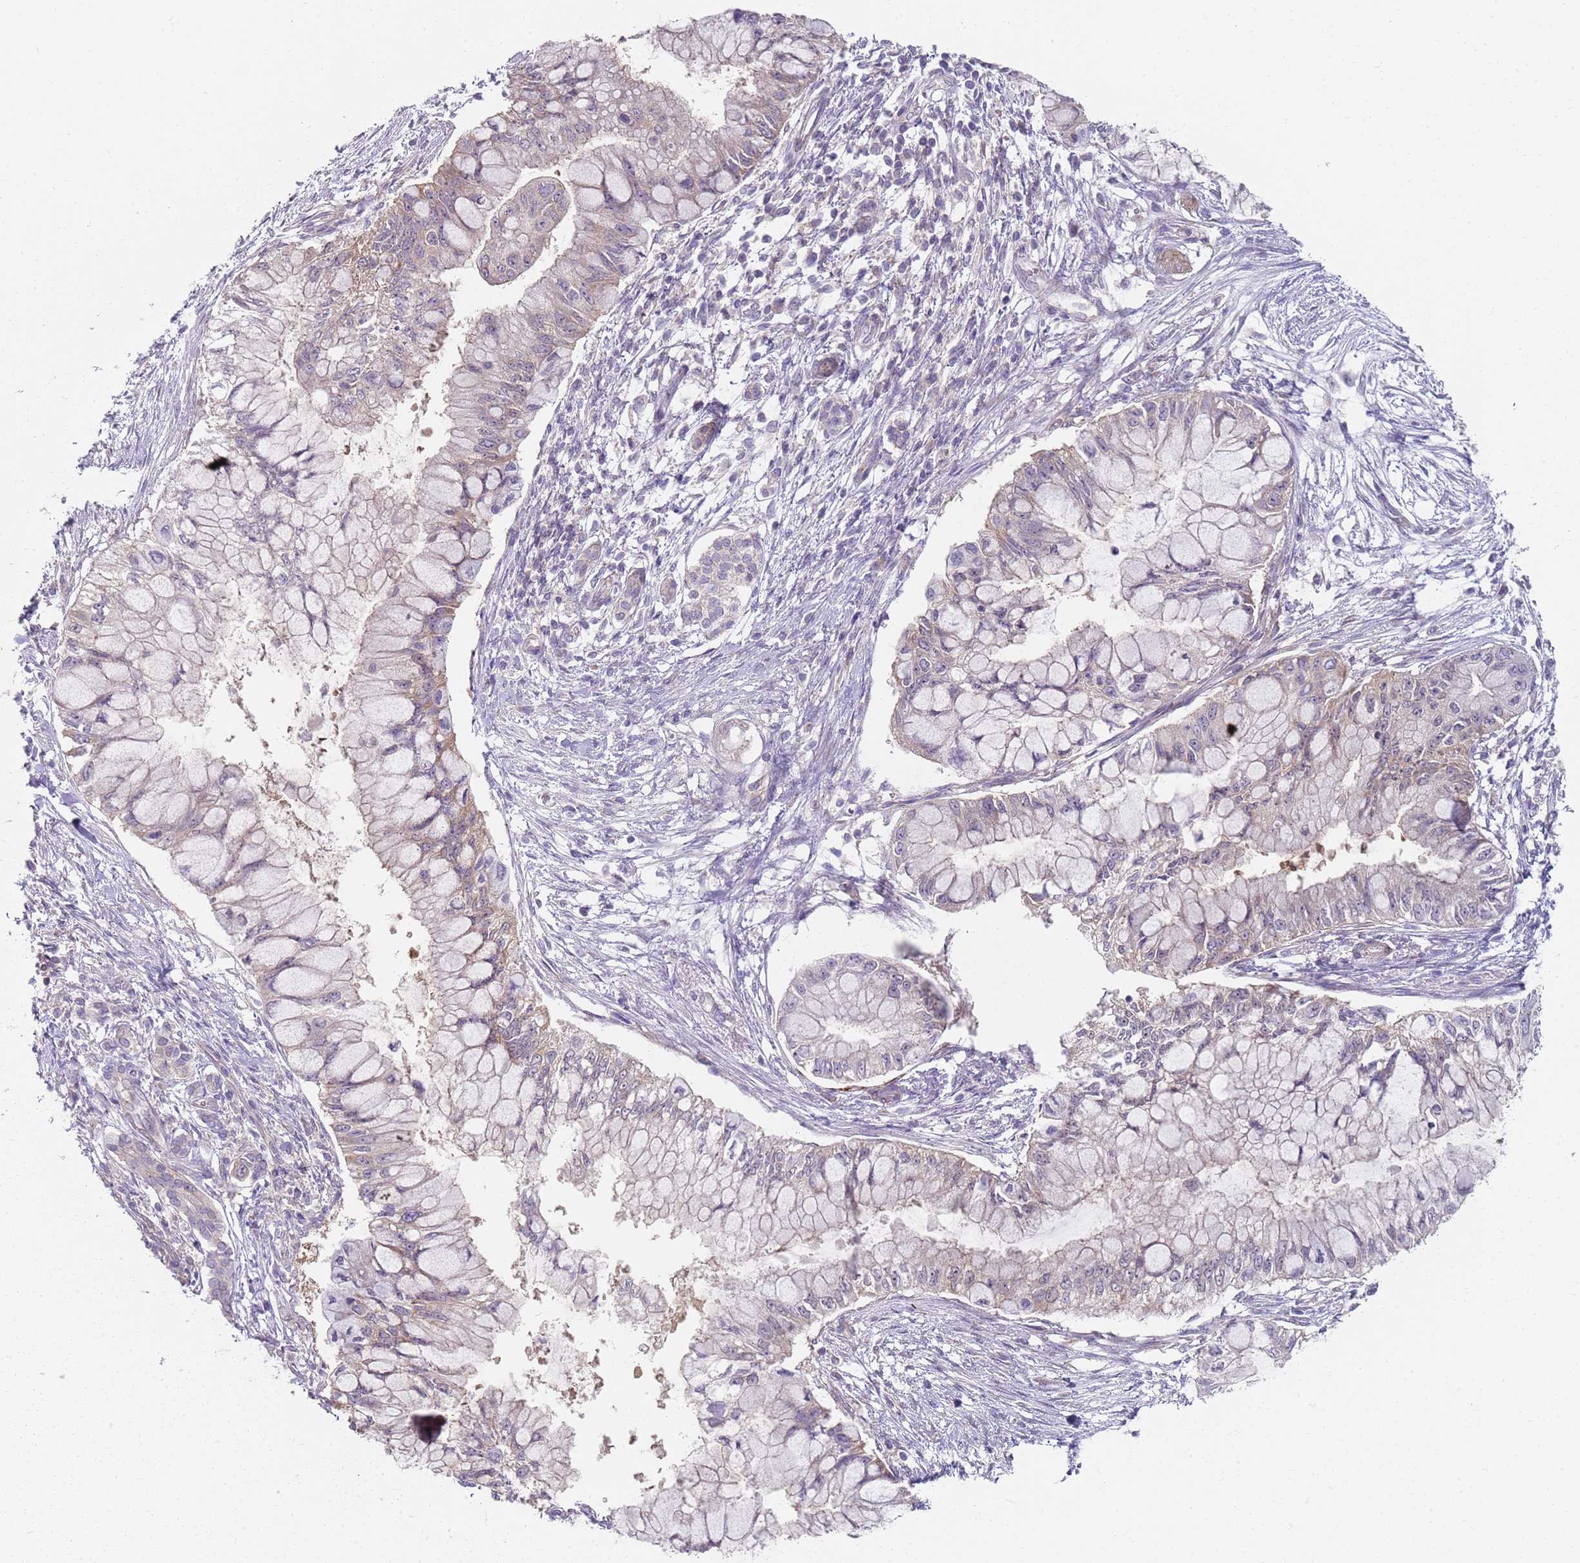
{"staining": {"intensity": "negative", "quantity": "none", "location": "none"}, "tissue": "pancreatic cancer", "cell_type": "Tumor cells", "image_type": "cancer", "snomed": [{"axis": "morphology", "description": "Adenocarcinoma, NOS"}, {"axis": "topography", "description": "Pancreas"}], "caption": "This is an IHC histopathology image of human adenocarcinoma (pancreatic). There is no staining in tumor cells.", "gene": "SLC26A6", "patient": {"sex": "male", "age": 48}}